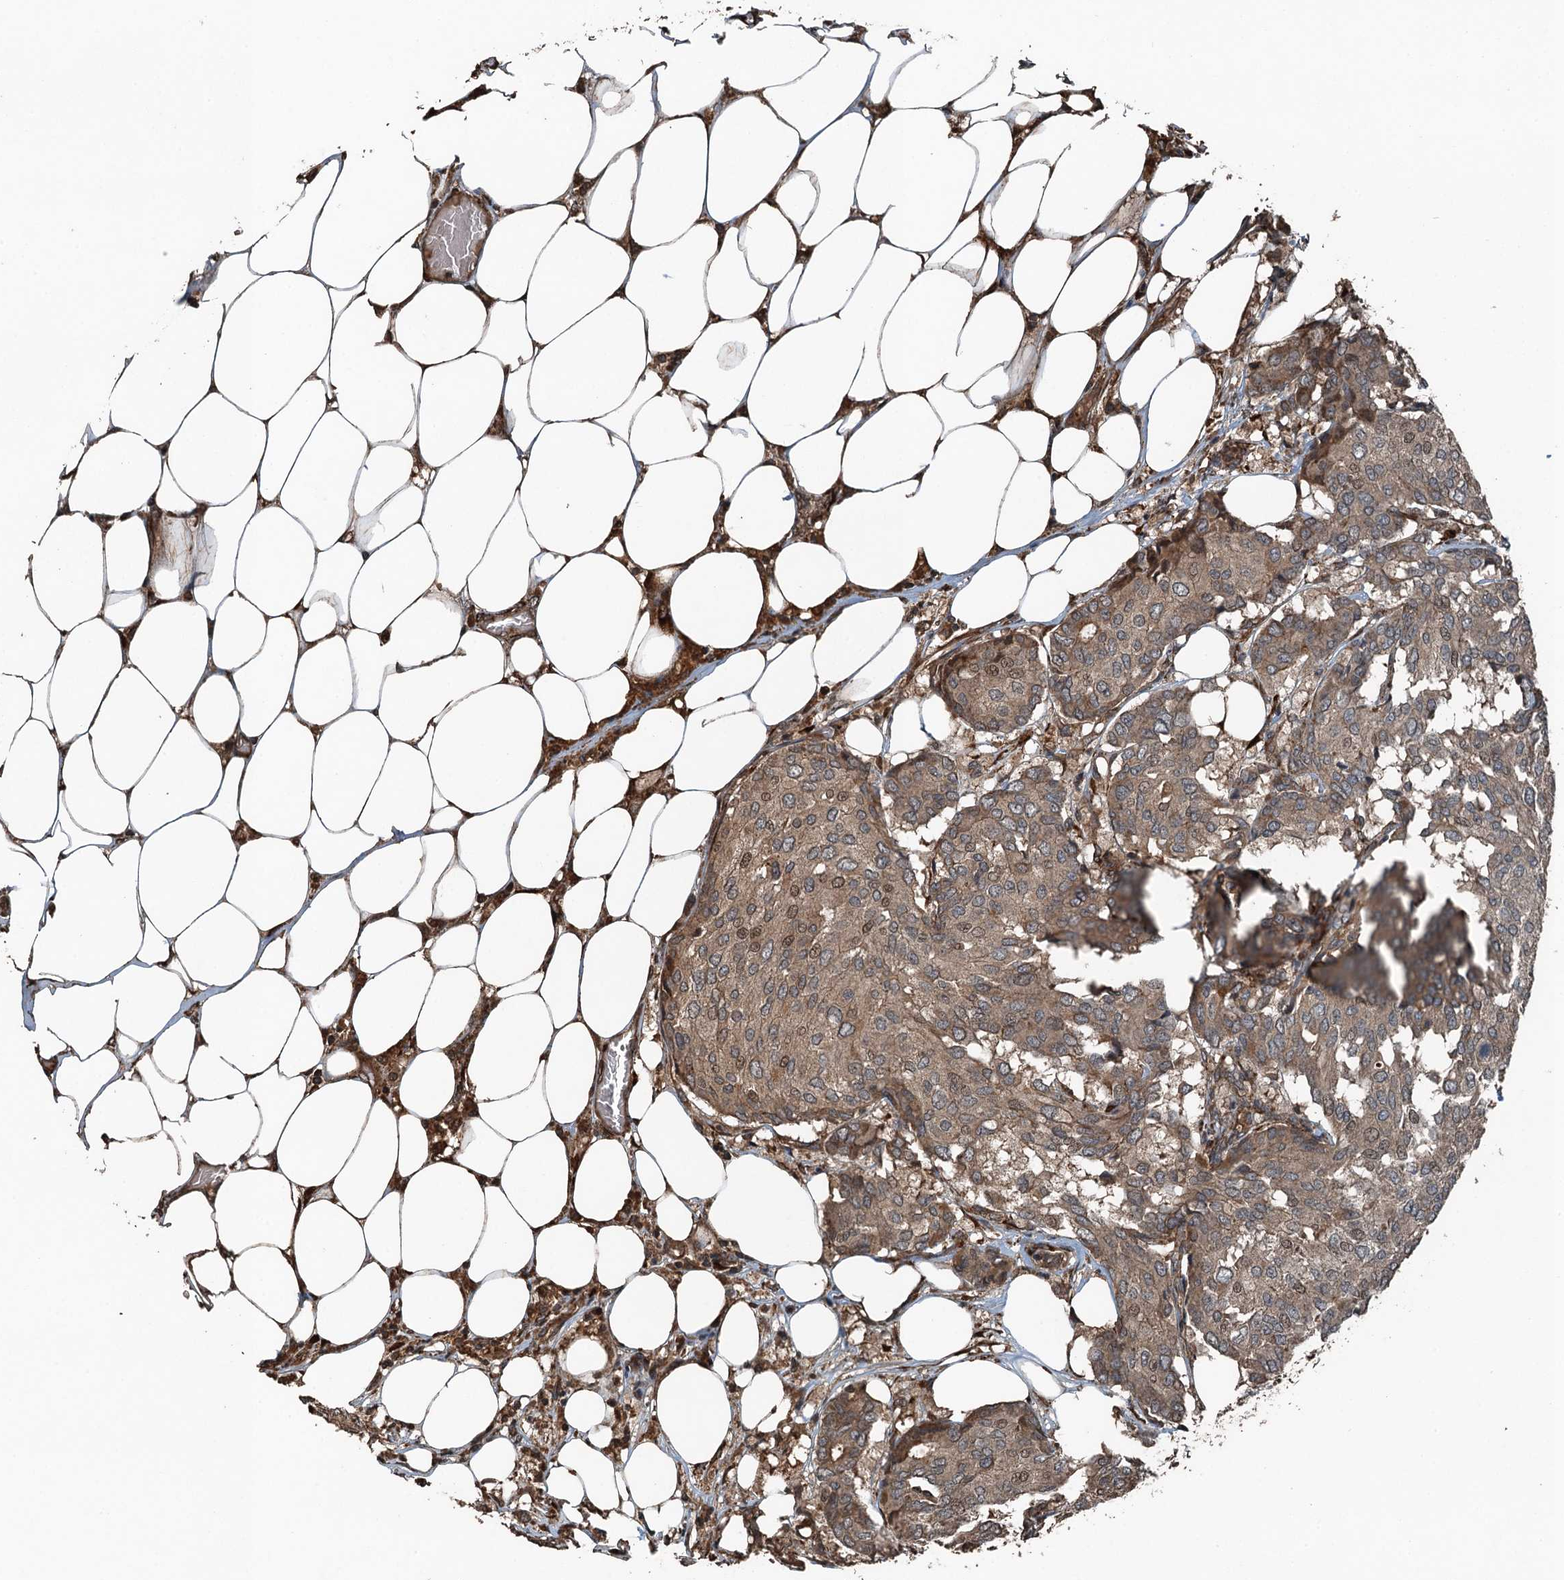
{"staining": {"intensity": "weak", "quantity": ">75%", "location": "cytoplasmic/membranous,nuclear"}, "tissue": "breast cancer", "cell_type": "Tumor cells", "image_type": "cancer", "snomed": [{"axis": "morphology", "description": "Duct carcinoma"}, {"axis": "topography", "description": "Breast"}], "caption": "High-power microscopy captured an immunohistochemistry (IHC) micrograph of breast infiltrating ductal carcinoma, revealing weak cytoplasmic/membranous and nuclear staining in about >75% of tumor cells.", "gene": "TCTN1", "patient": {"sex": "female", "age": 75}}